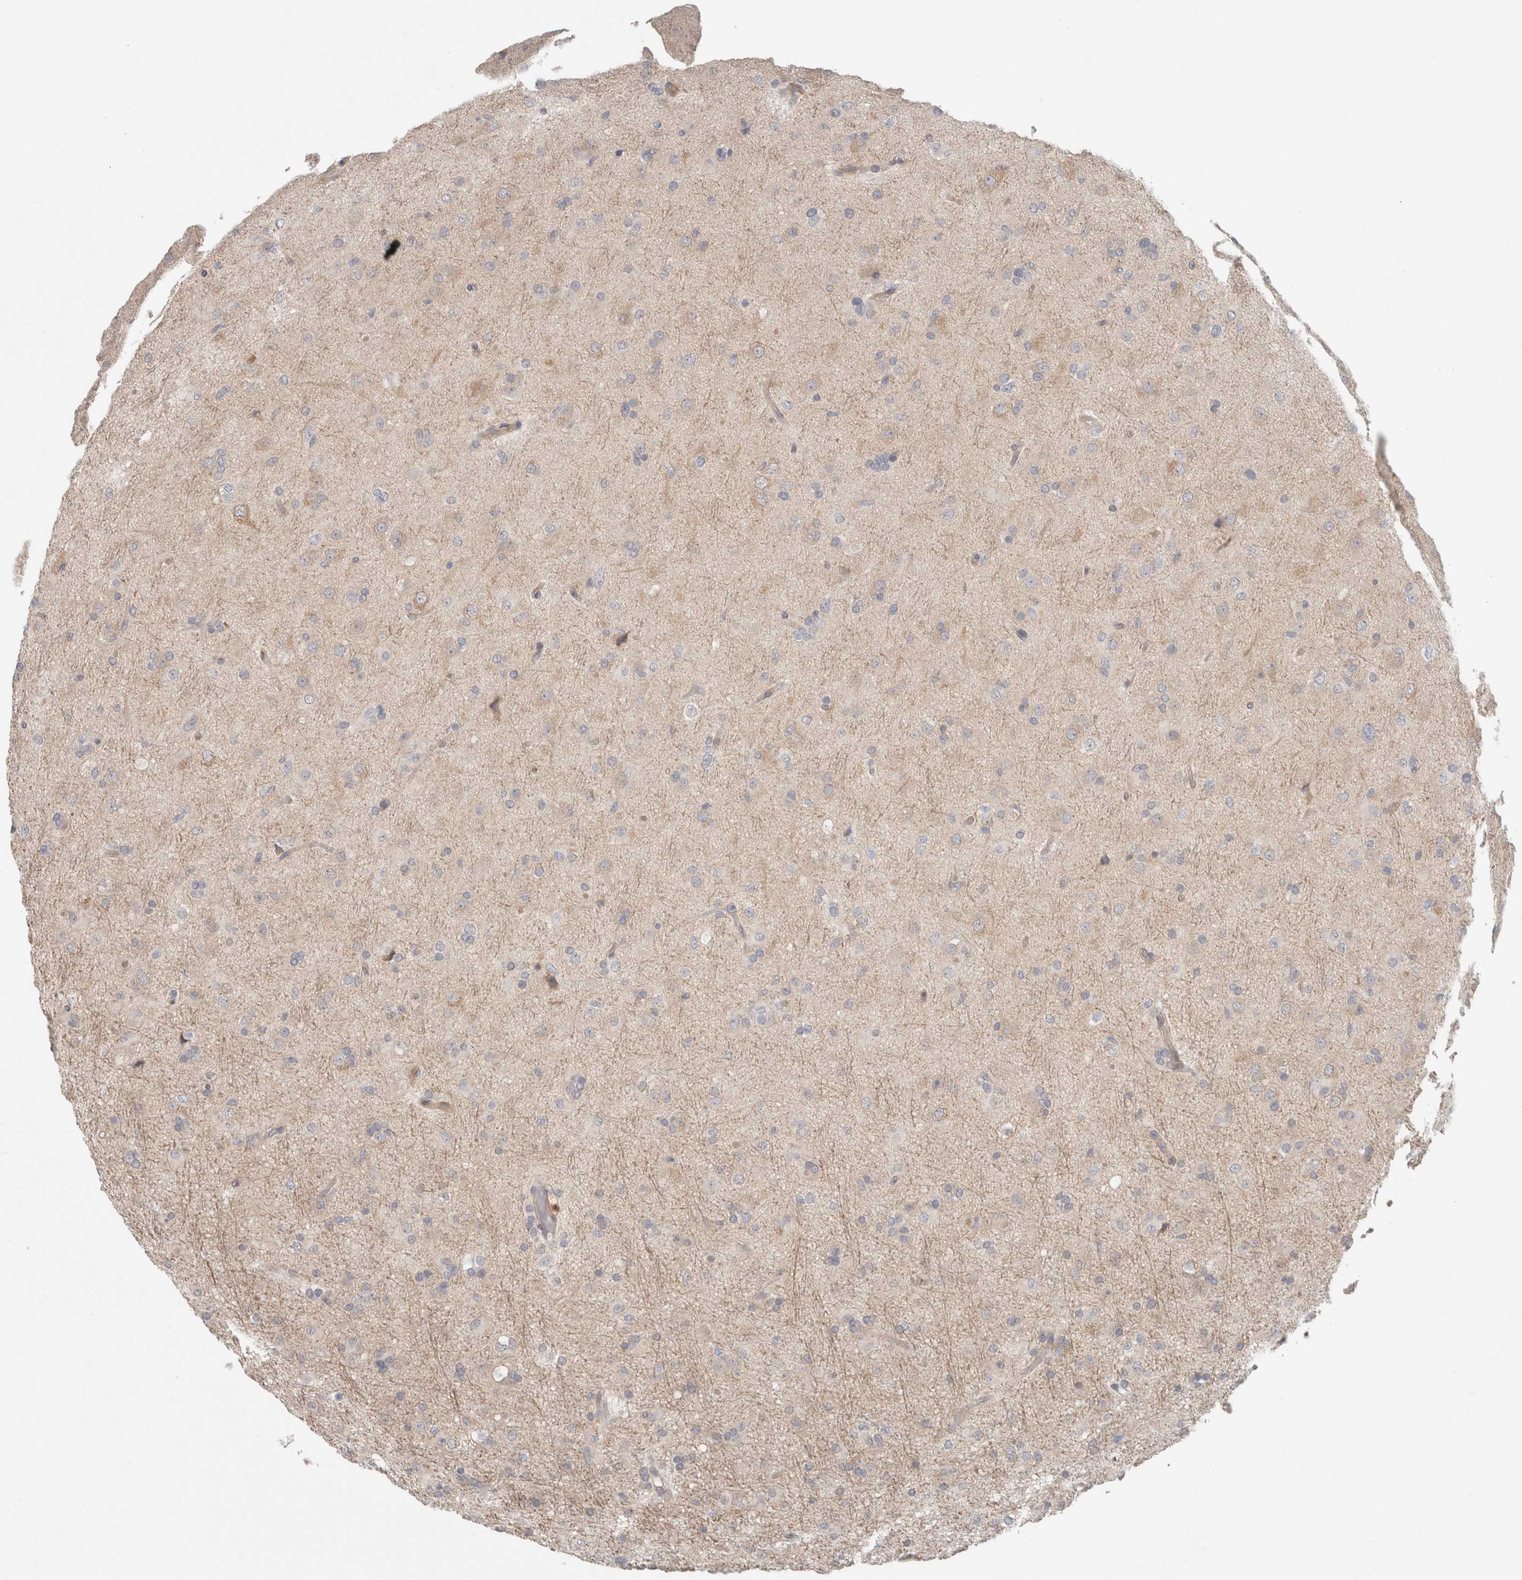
{"staining": {"intensity": "negative", "quantity": "none", "location": "none"}, "tissue": "glioma", "cell_type": "Tumor cells", "image_type": "cancer", "snomed": [{"axis": "morphology", "description": "Glioma, malignant, Low grade"}, {"axis": "topography", "description": "Brain"}], "caption": "An IHC photomicrograph of glioma is shown. There is no staining in tumor cells of glioma.", "gene": "RASAL2", "patient": {"sex": "male", "age": 65}}